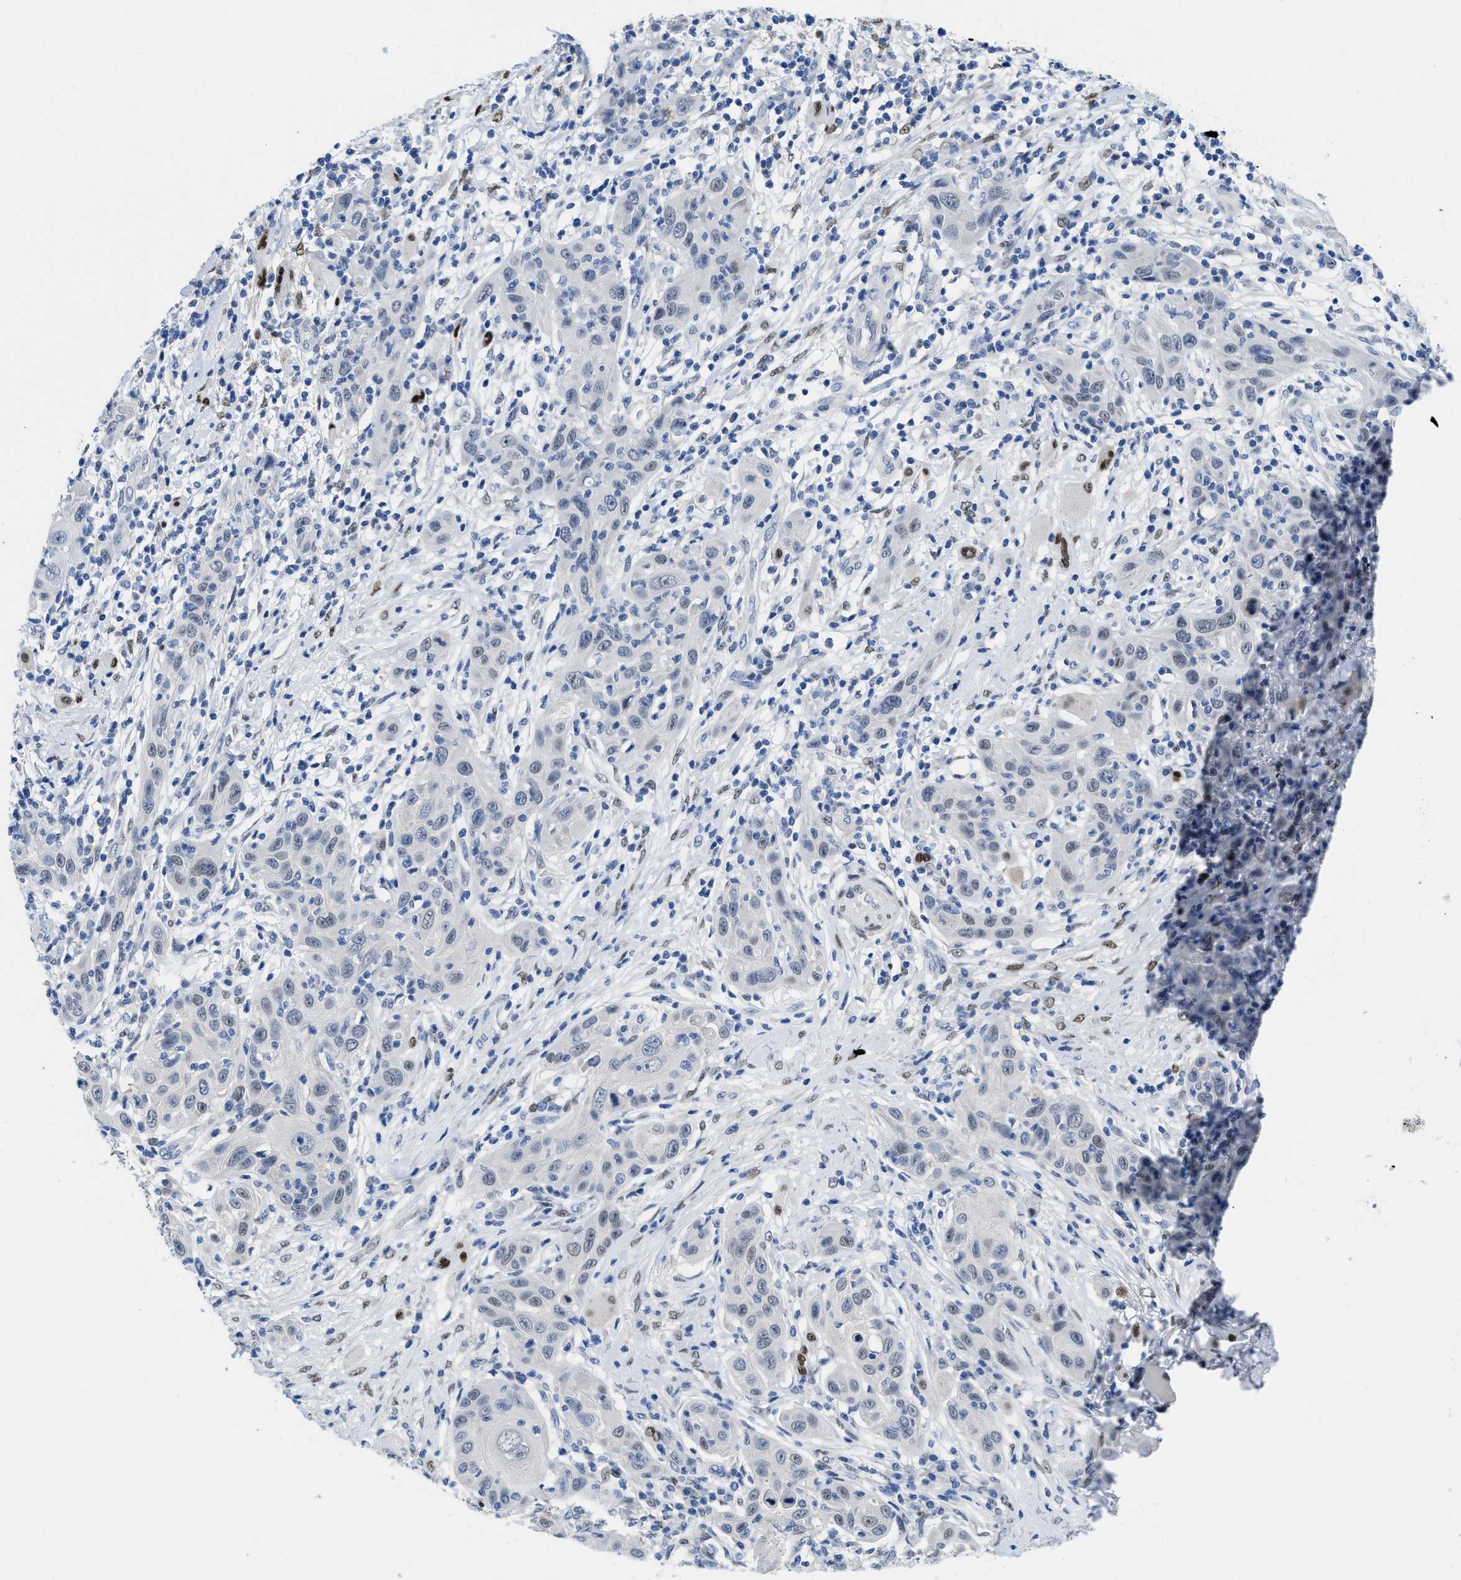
{"staining": {"intensity": "negative", "quantity": "none", "location": "none"}, "tissue": "skin cancer", "cell_type": "Tumor cells", "image_type": "cancer", "snomed": [{"axis": "morphology", "description": "Squamous cell carcinoma, NOS"}, {"axis": "topography", "description": "Skin"}], "caption": "A high-resolution photomicrograph shows immunohistochemistry (IHC) staining of skin squamous cell carcinoma, which reveals no significant staining in tumor cells. (DAB (3,3'-diaminobenzidine) immunohistochemistry with hematoxylin counter stain).", "gene": "NFIX", "patient": {"sex": "female", "age": 88}}